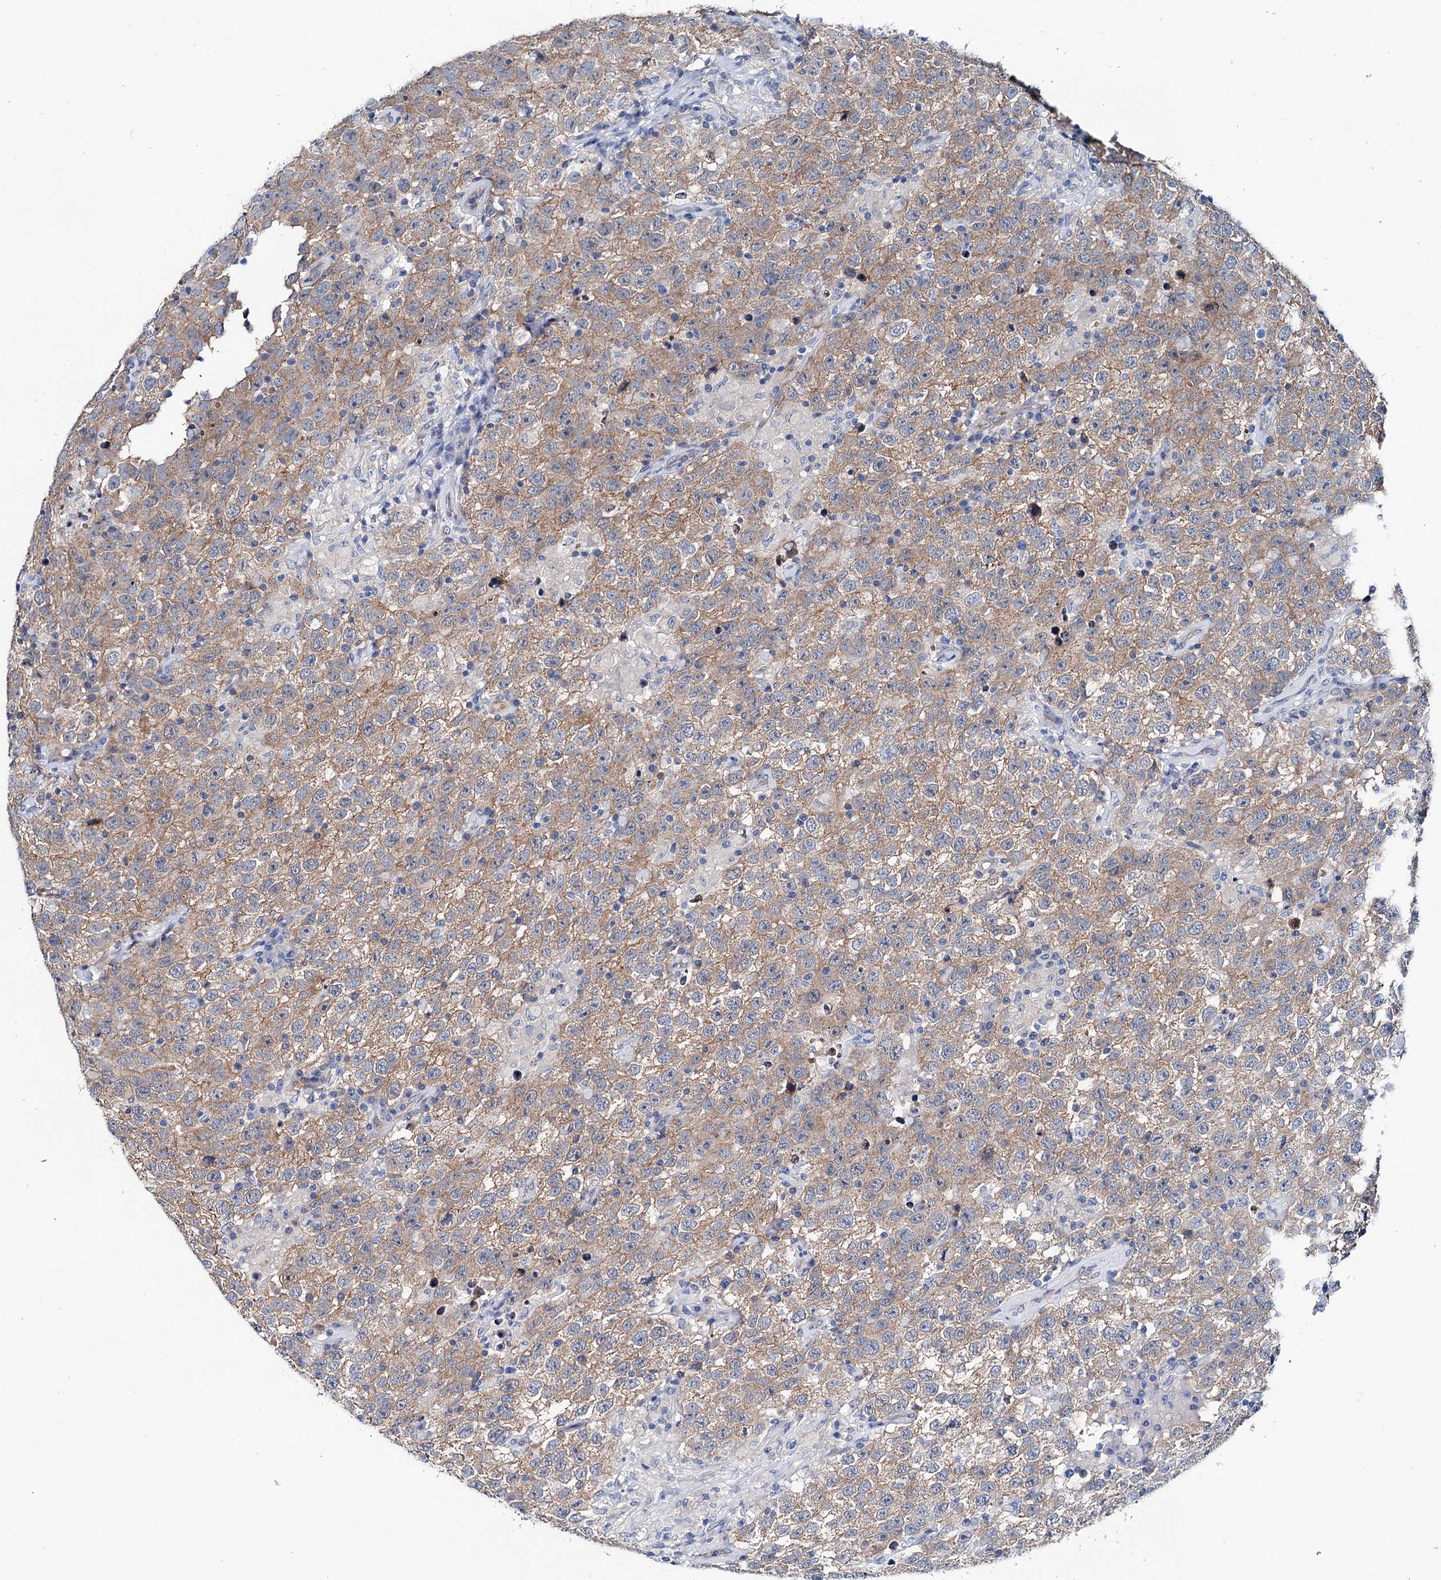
{"staining": {"intensity": "weak", "quantity": "25%-75%", "location": "cytoplasmic/membranous"}, "tissue": "testis cancer", "cell_type": "Tumor cells", "image_type": "cancer", "snomed": [{"axis": "morphology", "description": "Seminoma, NOS"}, {"axis": "topography", "description": "Testis"}], "caption": "Immunohistochemistry staining of testis seminoma, which shows low levels of weak cytoplasmic/membranous positivity in about 25%-75% of tumor cells indicating weak cytoplasmic/membranous protein expression. The staining was performed using DAB (brown) for protein detection and nuclei were counterstained in hematoxylin (blue).", "gene": "SHROOM1", "patient": {"sex": "male", "age": 41}}